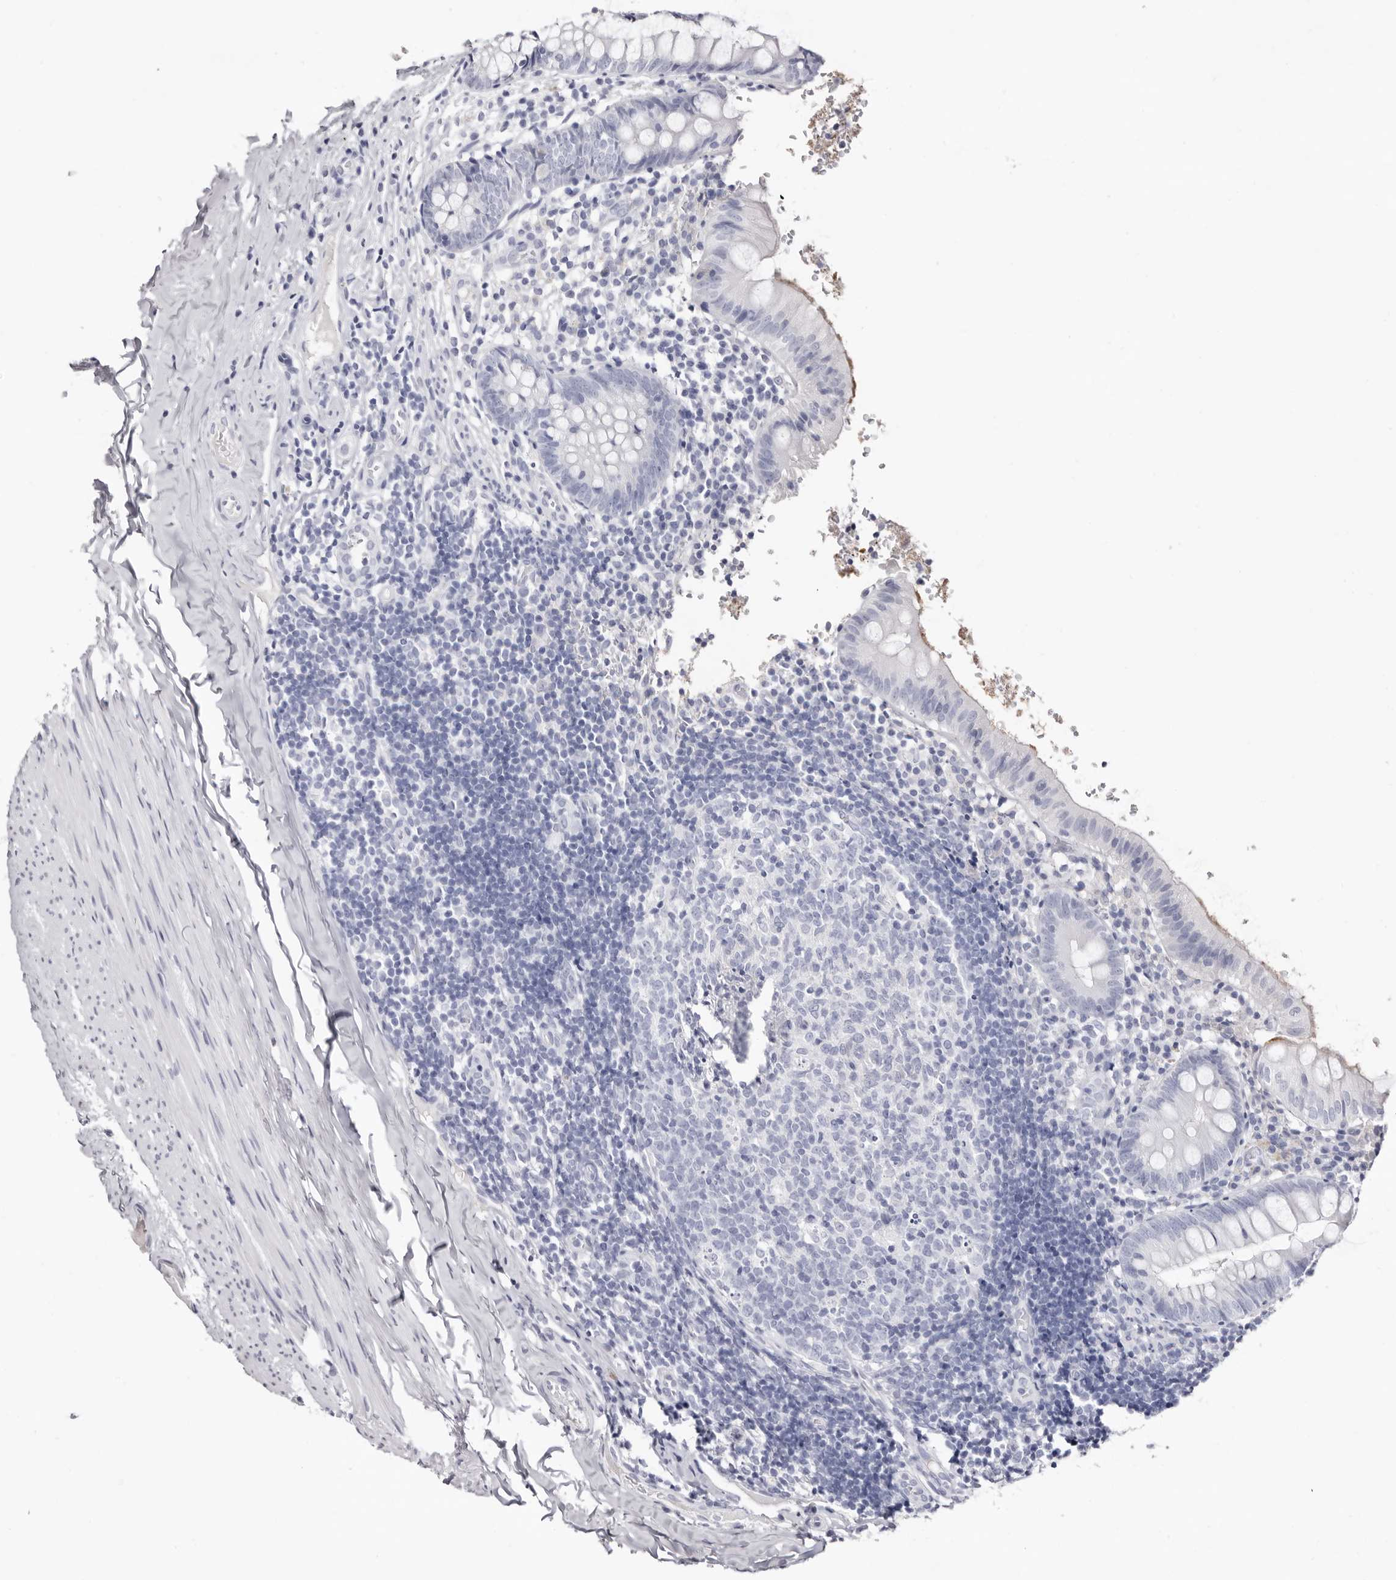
{"staining": {"intensity": "negative", "quantity": "none", "location": "none"}, "tissue": "appendix", "cell_type": "Glandular cells", "image_type": "normal", "snomed": [{"axis": "morphology", "description": "Normal tissue, NOS"}, {"axis": "topography", "description": "Appendix"}], "caption": "The IHC histopathology image has no significant expression in glandular cells of appendix. Nuclei are stained in blue.", "gene": "LPO", "patient": {"sex": "male", "age": 8}}